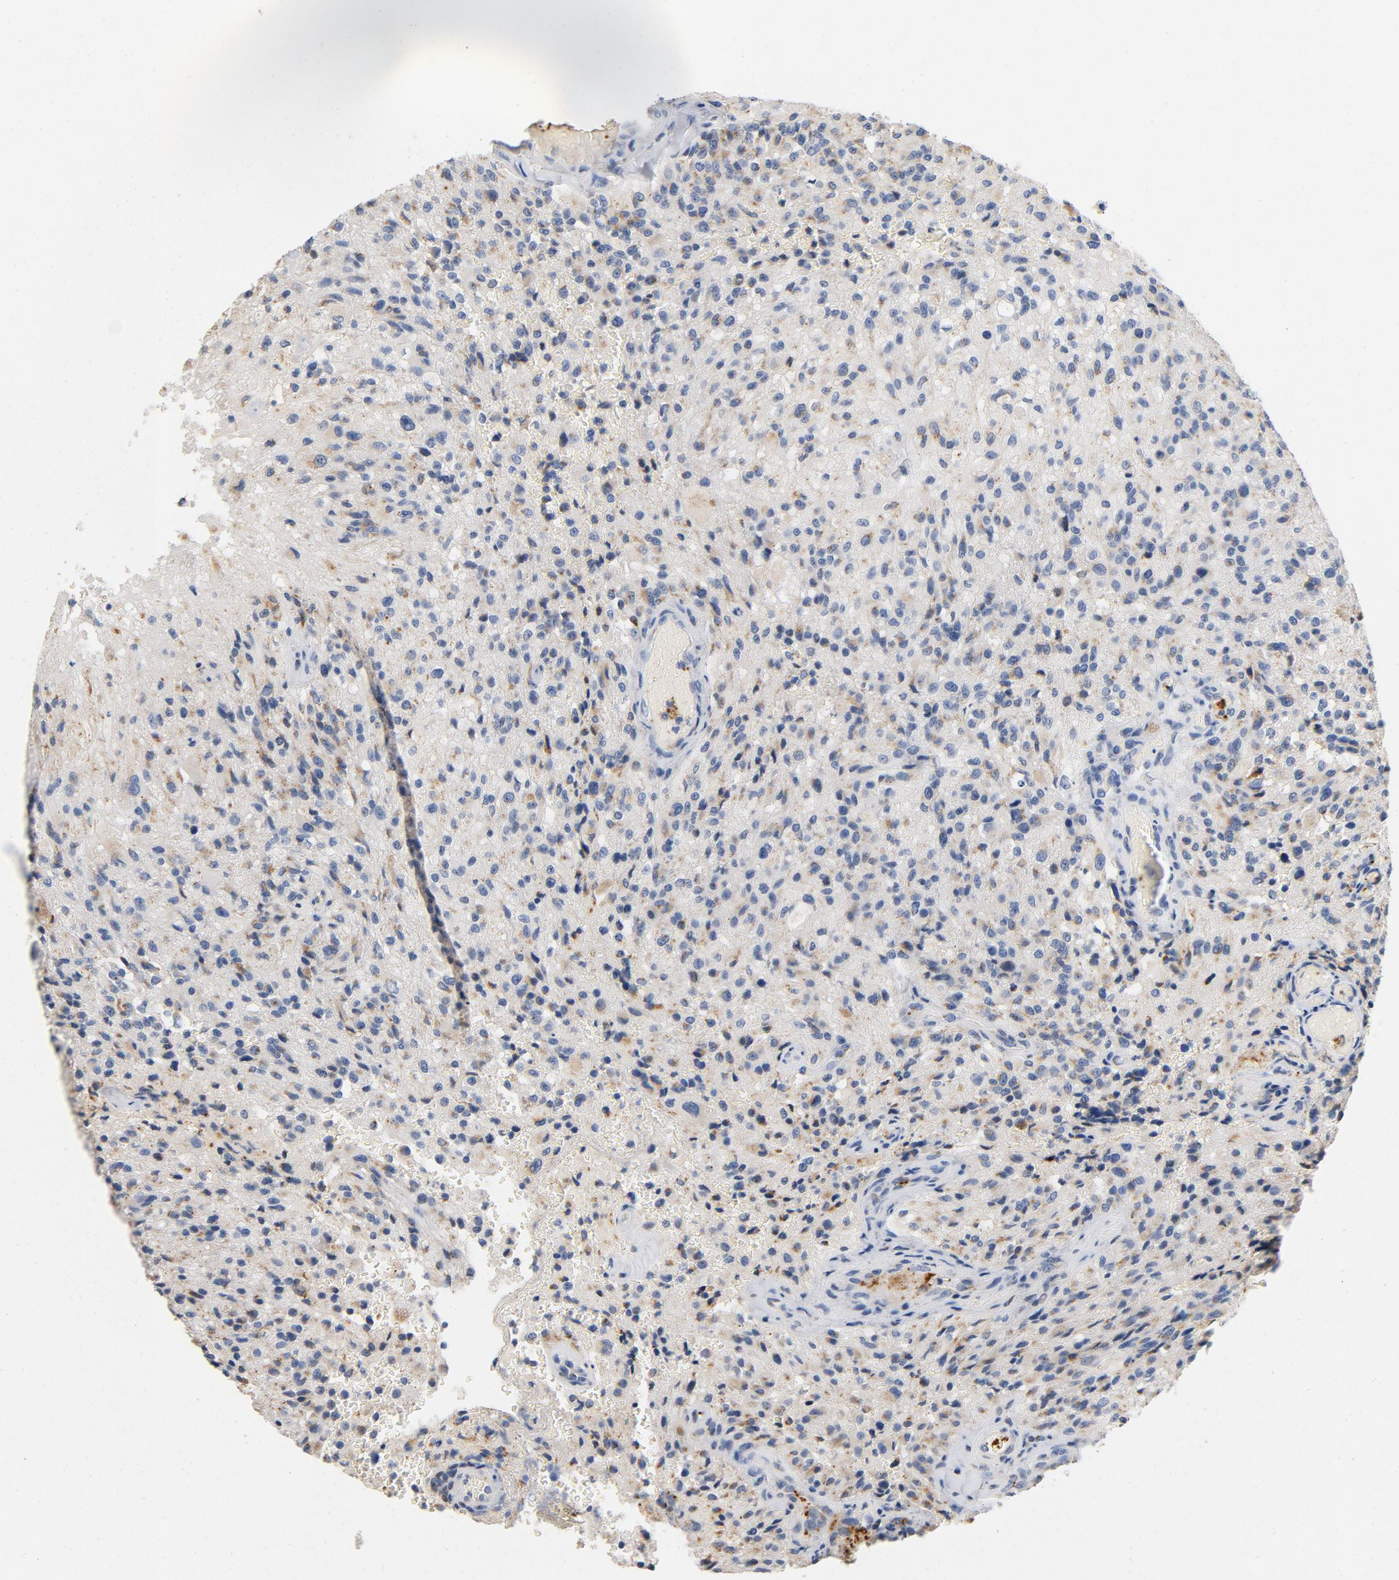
{"staining": {"intensity": "negative", "quantity": "none", "location": "none"}, "tissue": "glioma", "cell_type": "Tumor cells", "image_type": "cancer", "snomed": [{"axis": "morphology", "description": "Normal tissue, NOS"}, {"axis": "morphology", "description": "Glioma, malignant, High grade"}, {"axis": "topography", "description": "Cerebral cortex"}], "caption": "Immunohistochemical staining of glioma displays no significant positivity in tumor cells.", "gene": "LMAN2", "patient": {"sex": "male", "age": 56}}